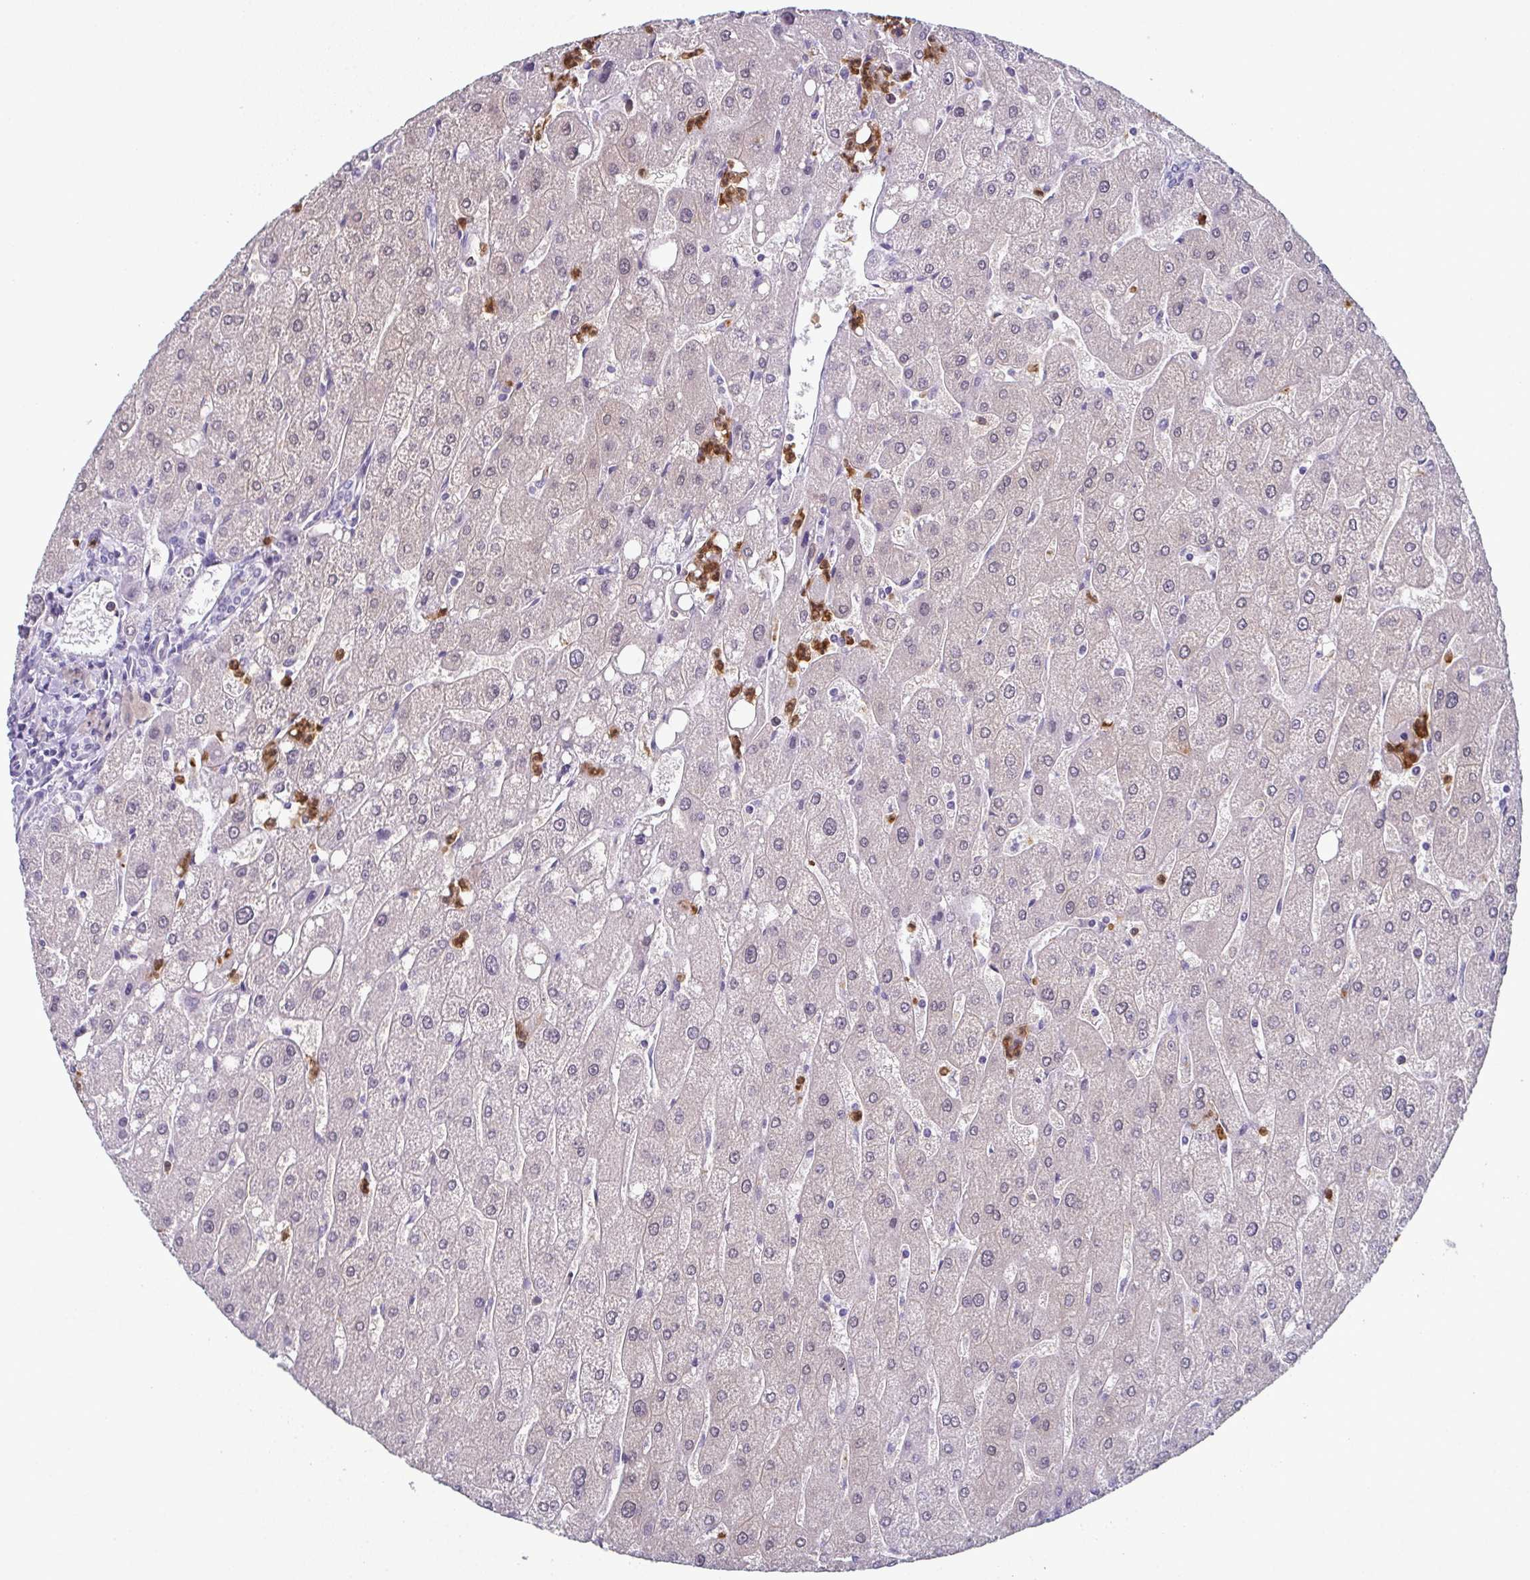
{"staining": {"intensity": "negative", "quantity": "none", "location": "none"}, "tissue": "liver", "cell_type": "Cholangiocytes", "image_type": "normal", "snomed": [{"axis": "morphology", "description": "Normal tissue, NOS"}, {"axis": "topography", "description": "Liver"}], "caption": "Immunohistochemistry image of unremarkable human liver stained for a protein (brown), which reveals no staining in cholangiocytes. Nuclei are stained in blue.", "gene": "CDA", "patient": {"sex": "male", "age": 67}}